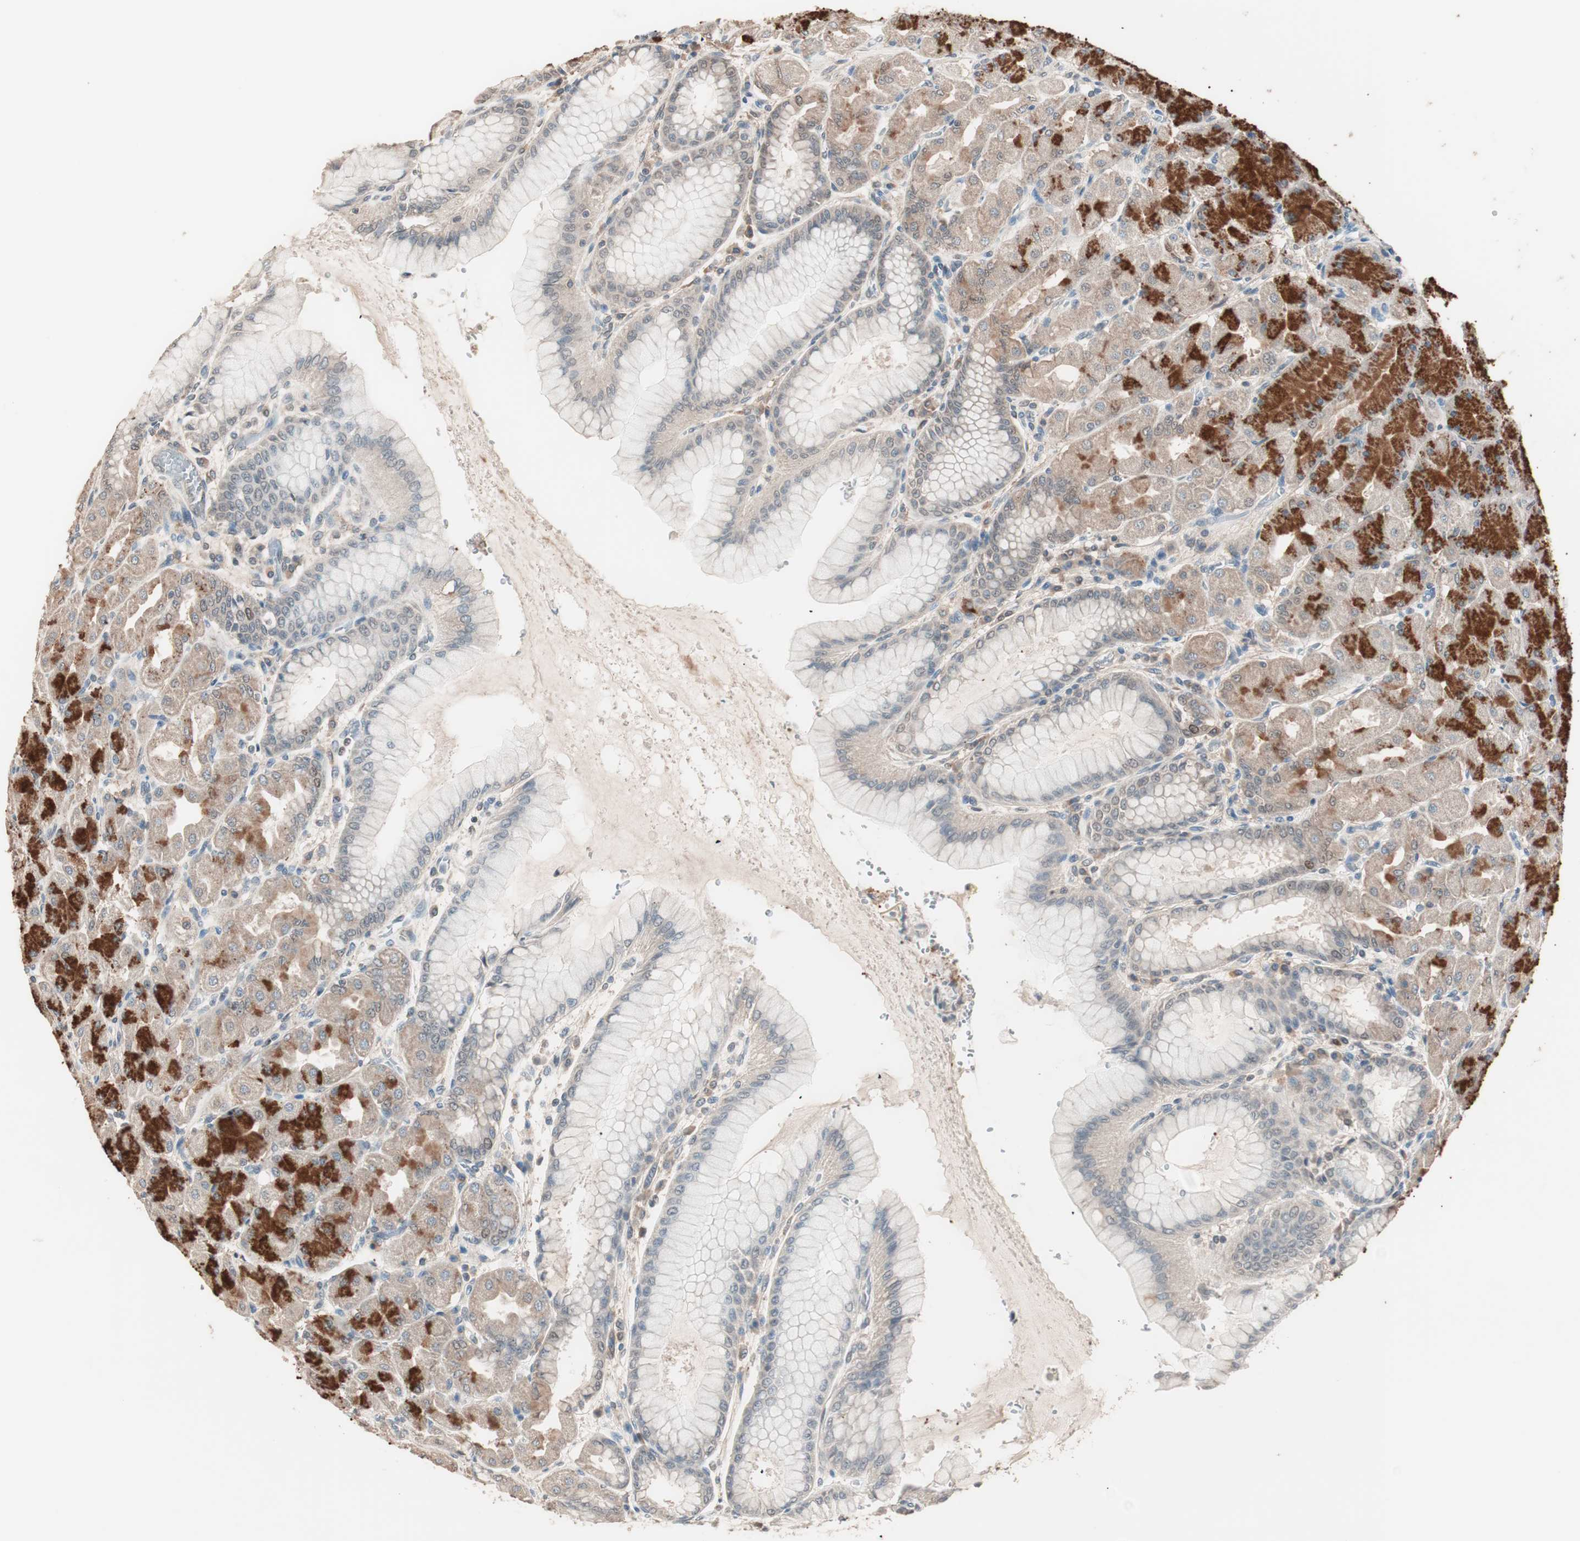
{"staining": {"intensity": "strong", "quantity": ">75%", "location": "cytoplasmic/membranous,nuclear"}, "tissue": "stomach", "cell_type": "Glandular cells", "image_type": "normal", "snomed": [{"axis": "morphology", "description": "Normal tissue, NOS"}, {"axis": "topography", "description": "Stomach, upper"}], "caption": "Benign stomach demonstrates strong cytoplasmic/membranous,nuclear expression in approximately >75% of glandular cells, visualized by immunohistochemistry.", "gene": "NFRKB", "patient": {"sex": "female", "age": 56}}